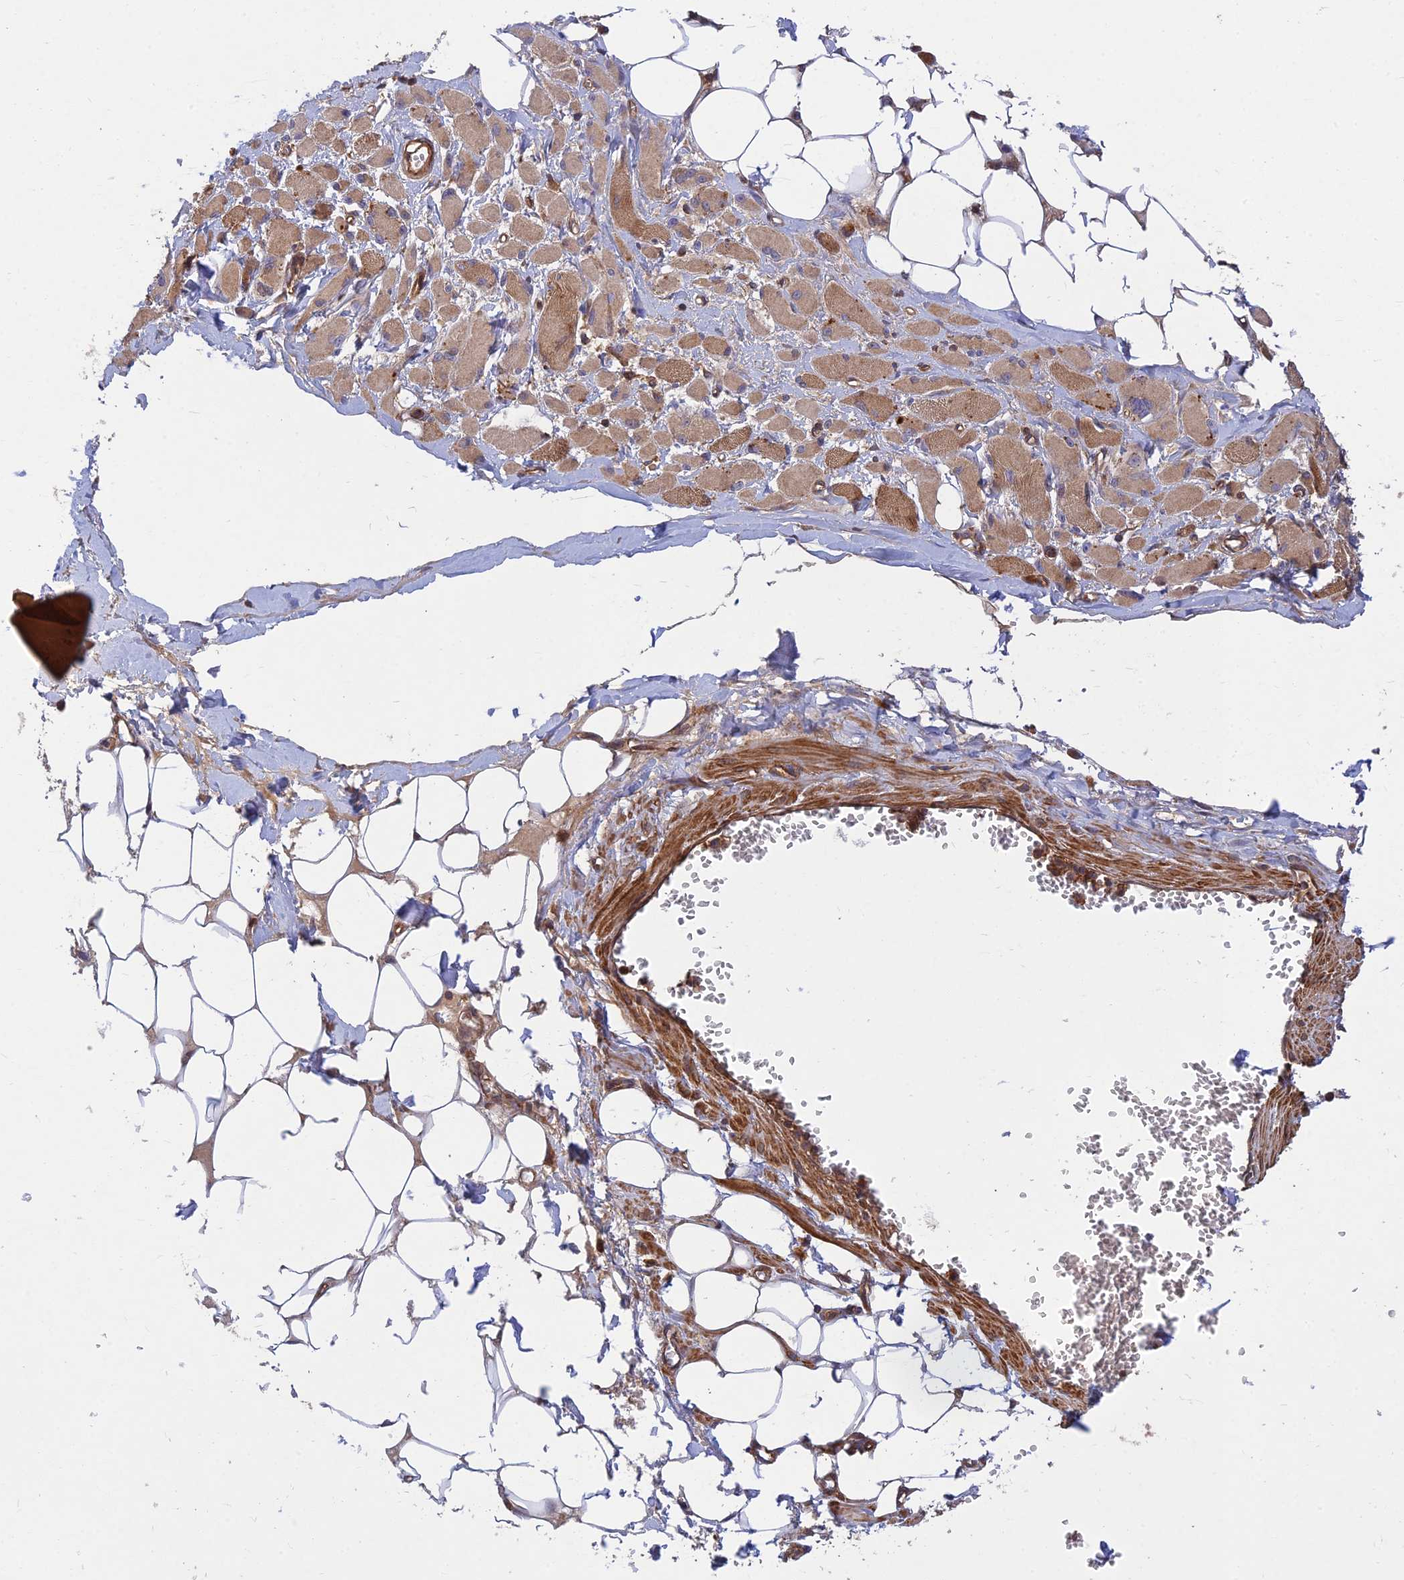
{"staining": {"intensity": "strong", "quantity": ">75%", "location": "cytoplasmic/membranous"}, "tissue": "skeletal muscle", "cell_type": "Myocytes", "image_type": "normal", "snomed": [{"axis": "morphology", "description": "Normal tissue, NOS"}, {"axis": "morphology", "description": "Basal cell carcinoma"}, {"axis": "topography", "description": "Skeletal muscle"}], "caption": "This is an image of immunohistochemistry staining of unremarkable skeletal muscle, which shows strong positivity in the cytoplasmic/membranous of myocytes.", "gene": "RELCH", "patient": {"sex": "female", "age": 64}}